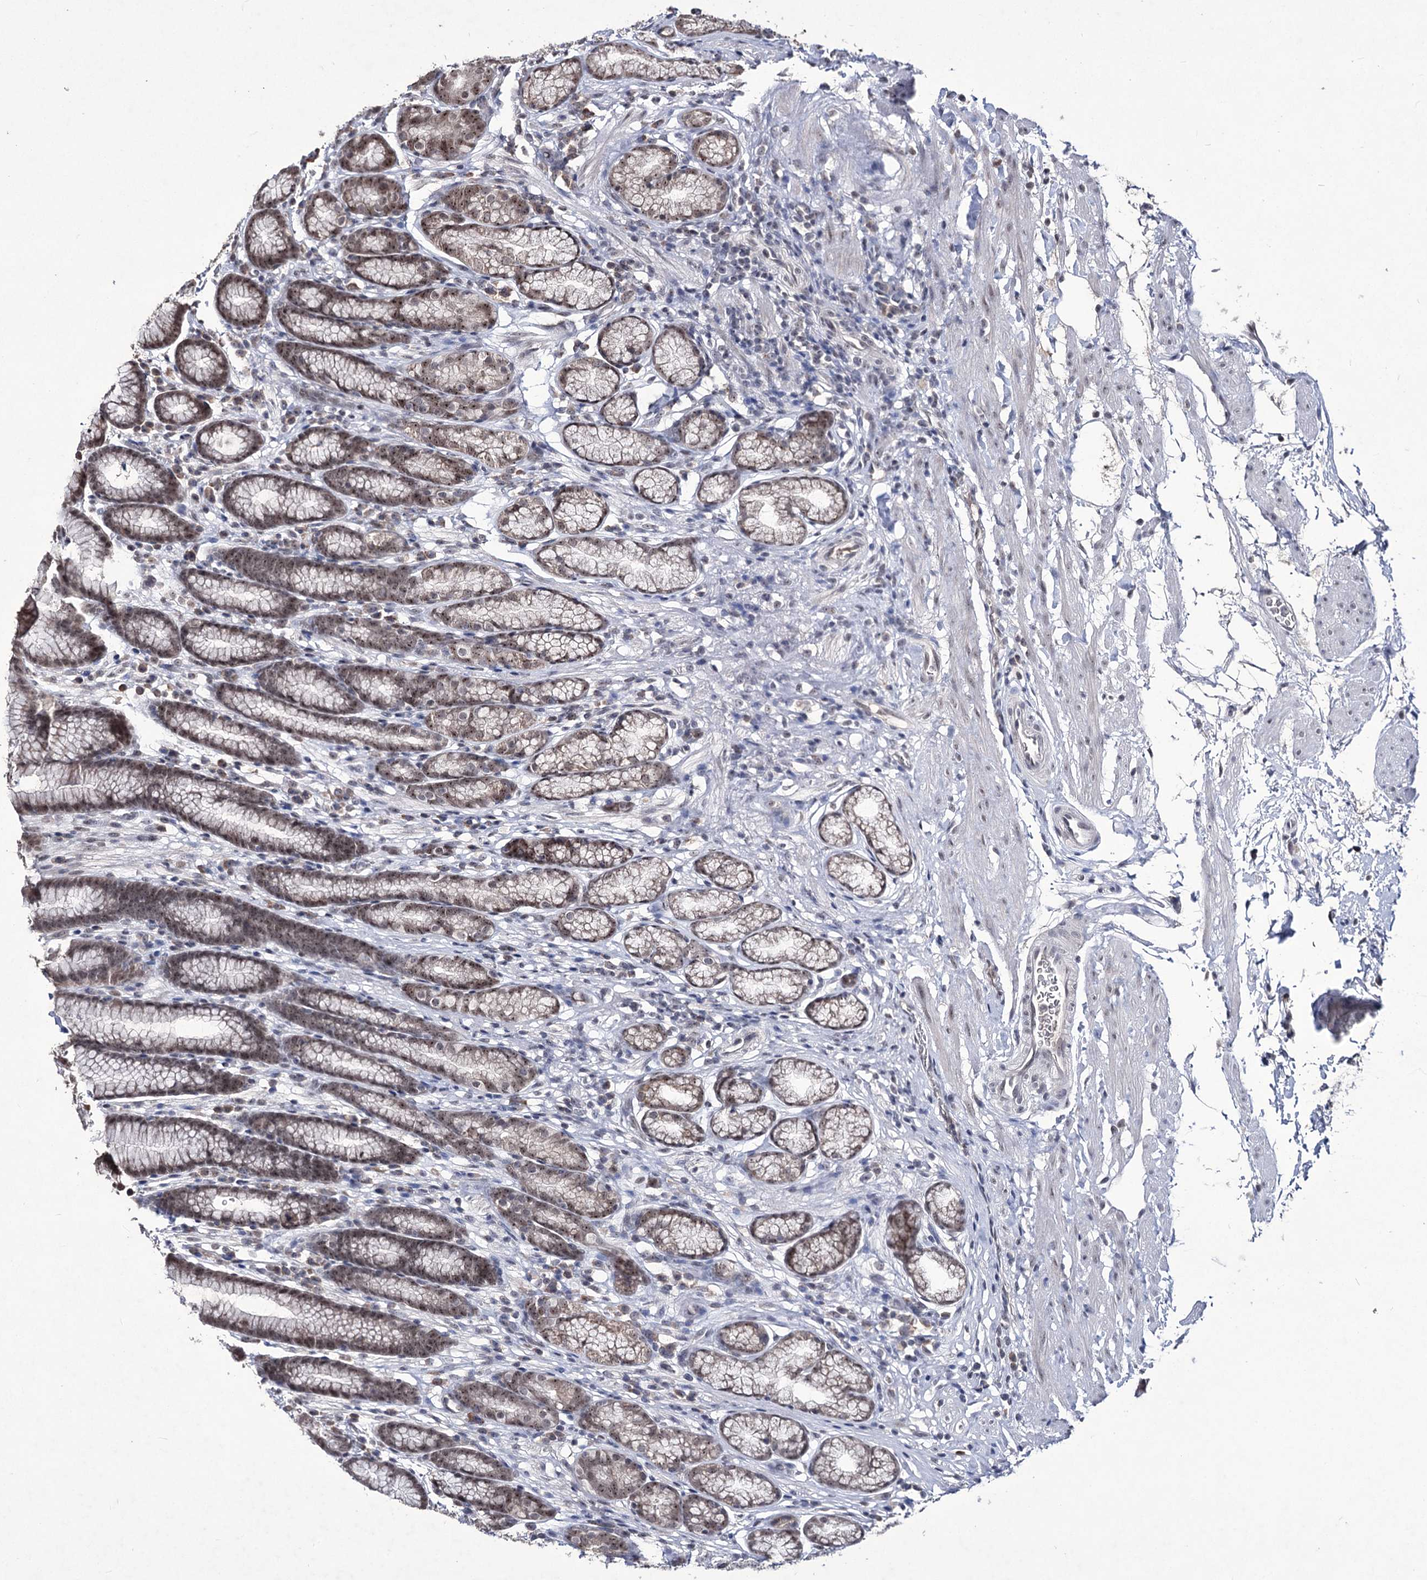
{"staining": {"intensity": "weak", "quantity": ">75%", "location": "nuclear"}, "tissue": "stomach", "cell_type": "Glandular cells", "image_type": "normal", "snomed": [{"axis": "morphology", "description": "Normal tissue, NOS"}, {"axis": "topography", "description": "Stomach"}], "caption": "DAB (3,3'-diaminobenzidine) immunohistochemical staining of unremarkable human stomach demonstrates weak nuclear protein staining in about >75% of glandular cells.", "gene": "VGLL4", "patient": {"sex": "male", "age": 42}}